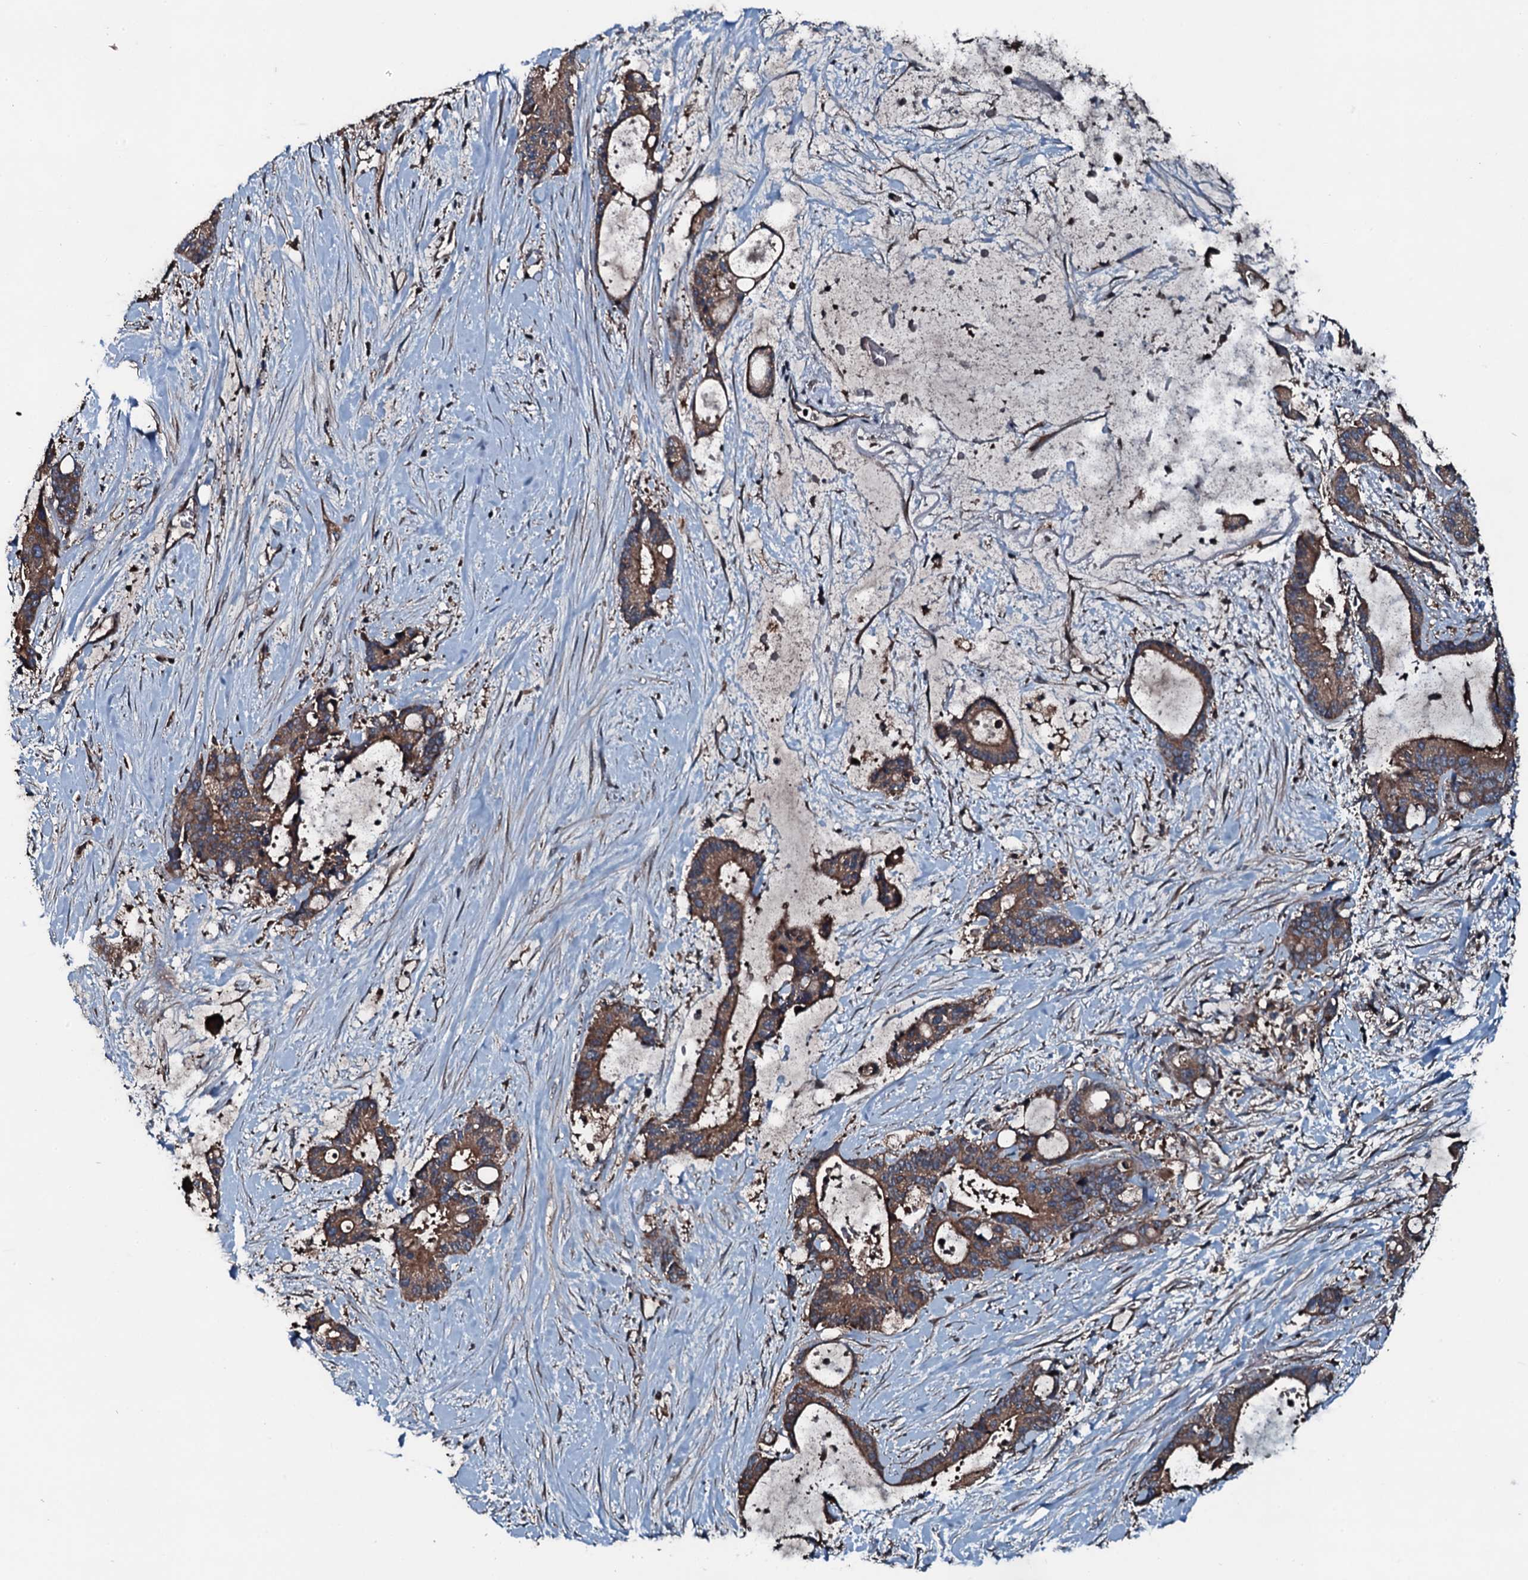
{"staining": {"intensity": "moderate", "quantity": ">75%", "location": "cytoplasmic/membranous"}, "tissue": "liver cancer", "cell_type": "Tumor cells", "image_type": "cancer", "snomed": [{"axis": "morphology", "description": "Normal tissue, NOS"}, {"axis": "morphology", "description": "Cholangiocarcinoma"}, {"axis": "topography", "description": "Liver"}, {"axis": "topography", "description": "Peripheral nerve tissue"}], "caption": "Immunohistochemical staining of human liver cancer demonstrates moderate cytoplasmic/membranous protein expression in about >75% of tumor cells. (Brightfield microscopy of DAB IHC at high magnification).", "gene": "AARS1", "patient": {"sex": "female", "age": 73}}